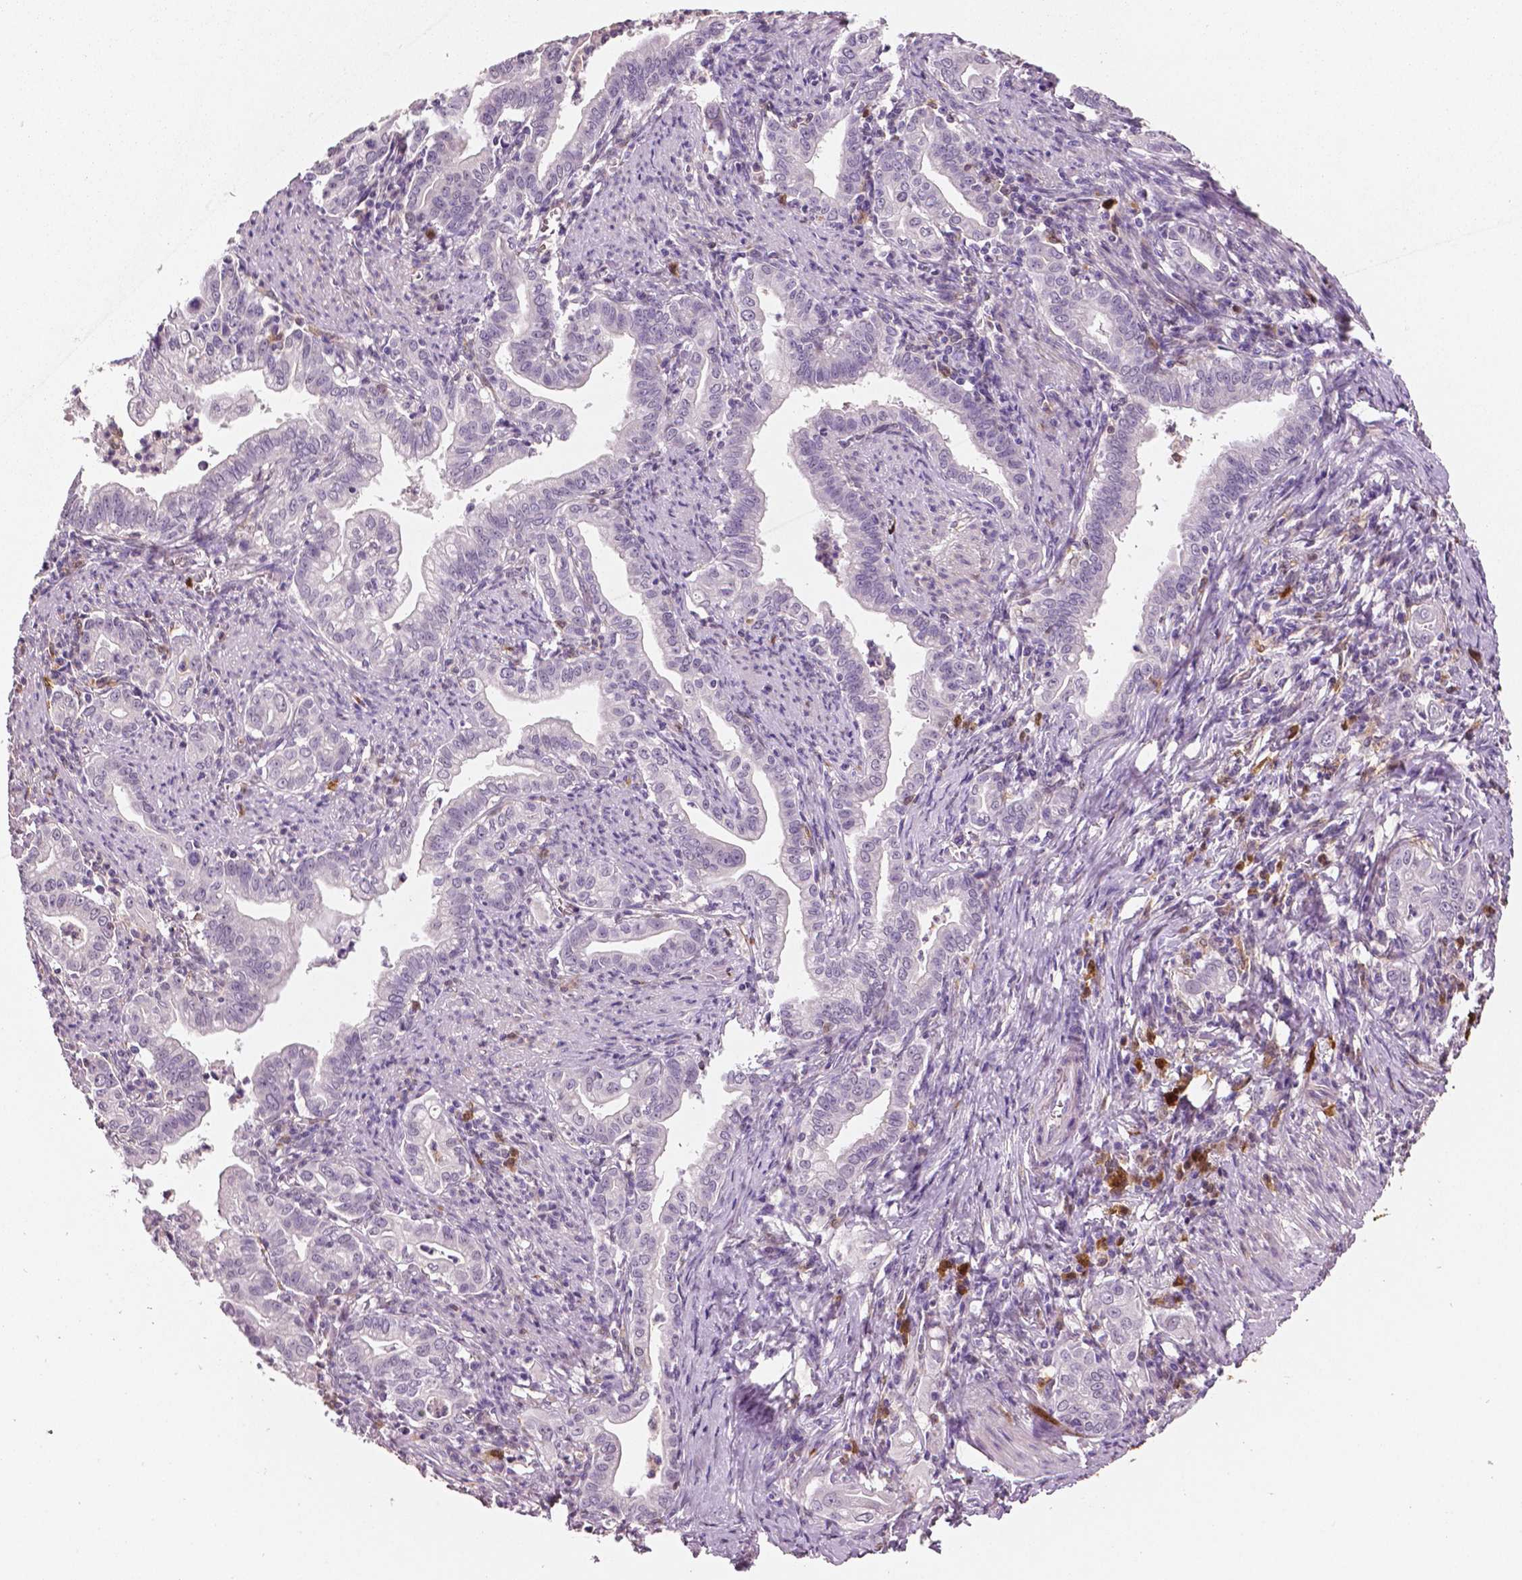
{"staining": {"intensity": "negative", "quantity": "none", "location": "none"}, "tissue": "stomach cancer", "cell_type": "Tumor cells", "image_type": "cancer", "snomed": [{"axis": "morphology", "description": "Adenocarcinoma, NOS"}, {"axis": "topography", "description": "Stomach, upper"}], "caption": "There is no significant staining in tumor cells of stomach adenocarcinoma.", "gene": "PHGDH", "patient": {"sex": "female", "age": 79}}